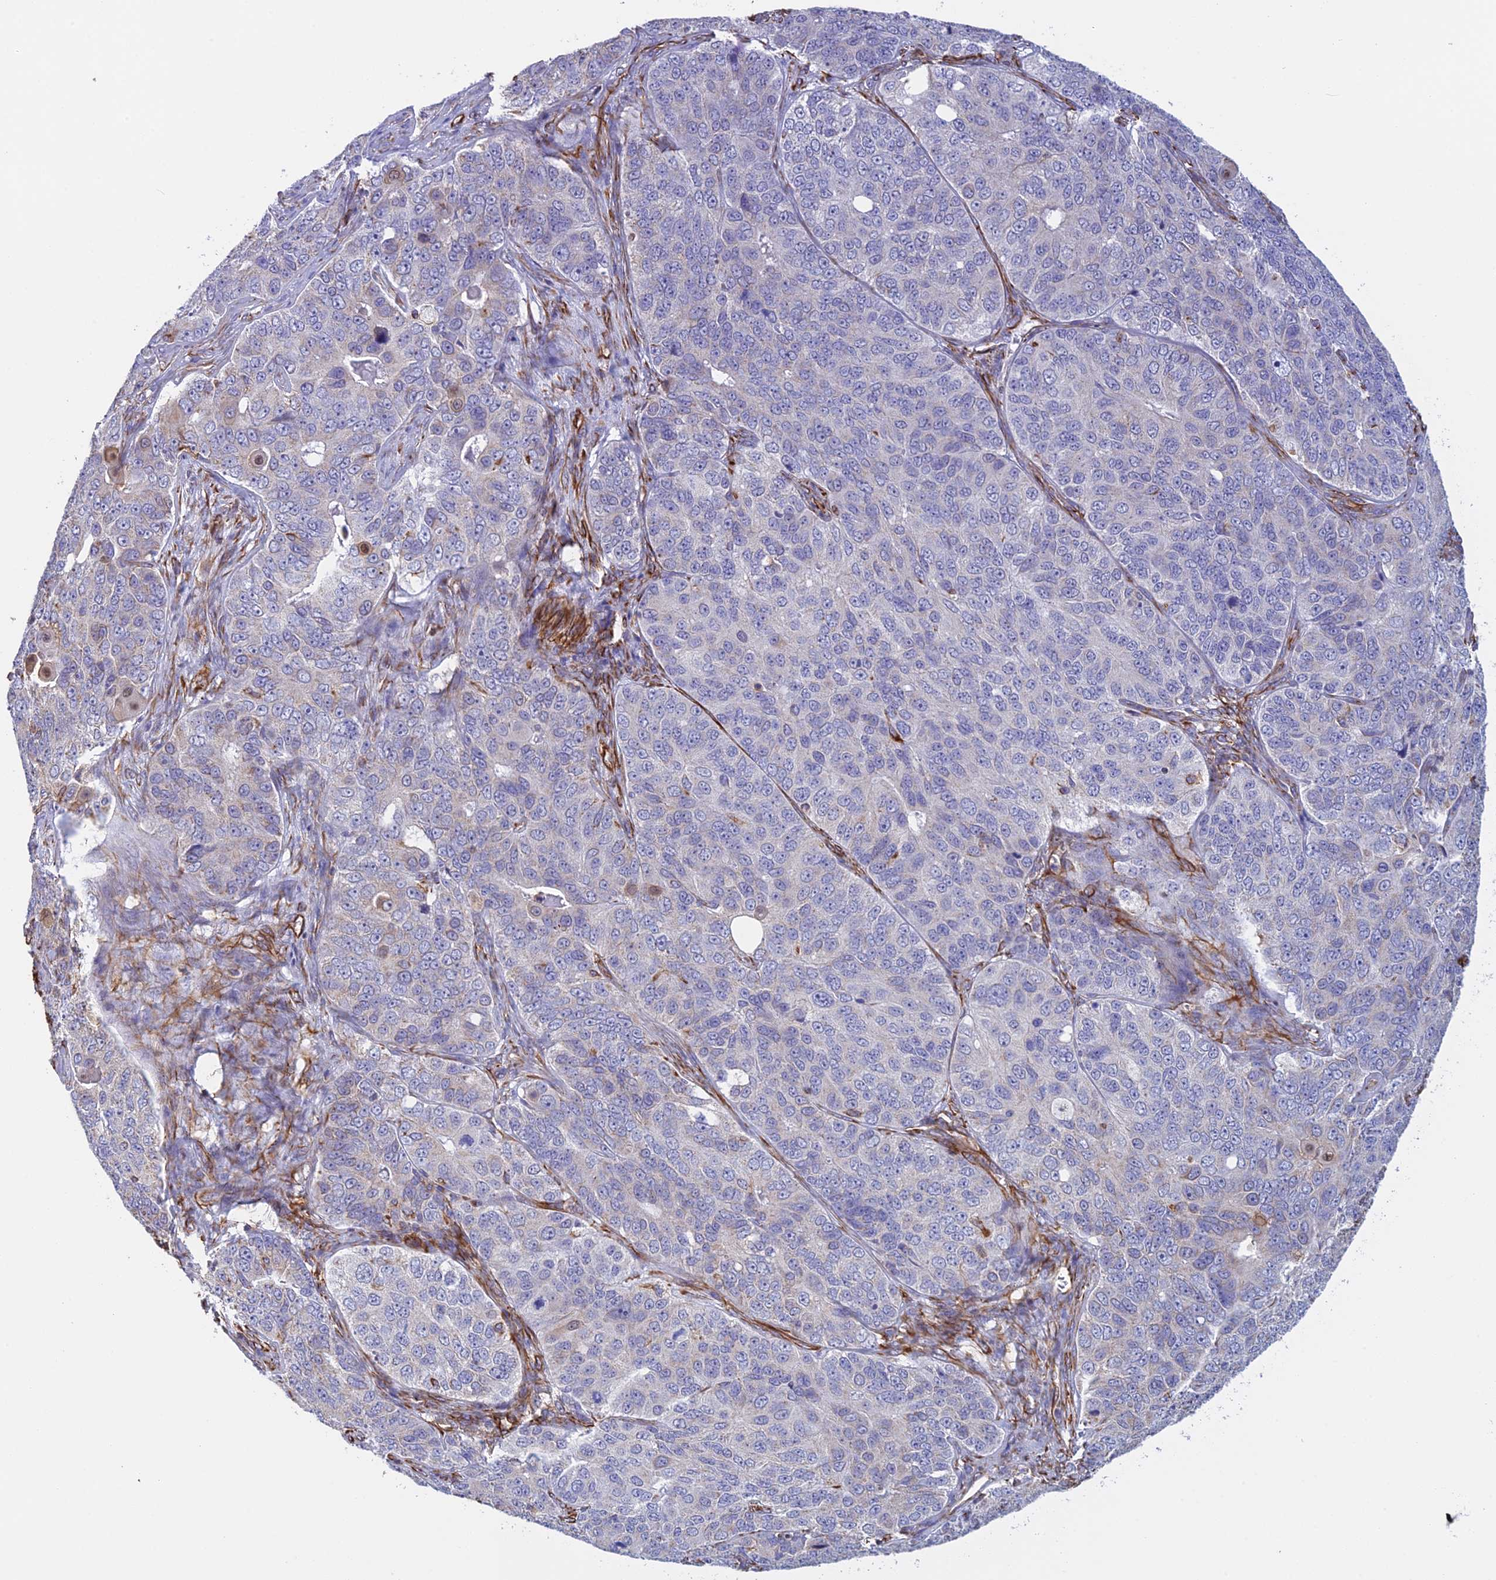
{"staining": {"intensity": "negative", "quantity": "none", "location": "none"}, "tissue": "ovarian cancer", "cell_type": "Tumor cells", "image_type": "cancer", "snomed": [{"axis": "morphology", "description": "Carcinoma, endometroid"}, {"axis": "topography", "description": "Ovary"}], "caption": "The image shows no significant expression in tumor cells of ovarian endometroid carcinoma. Nuclei are stained in blue.", "gene": "FBXL20", "patient": {"sex": "female", "age": 51}}